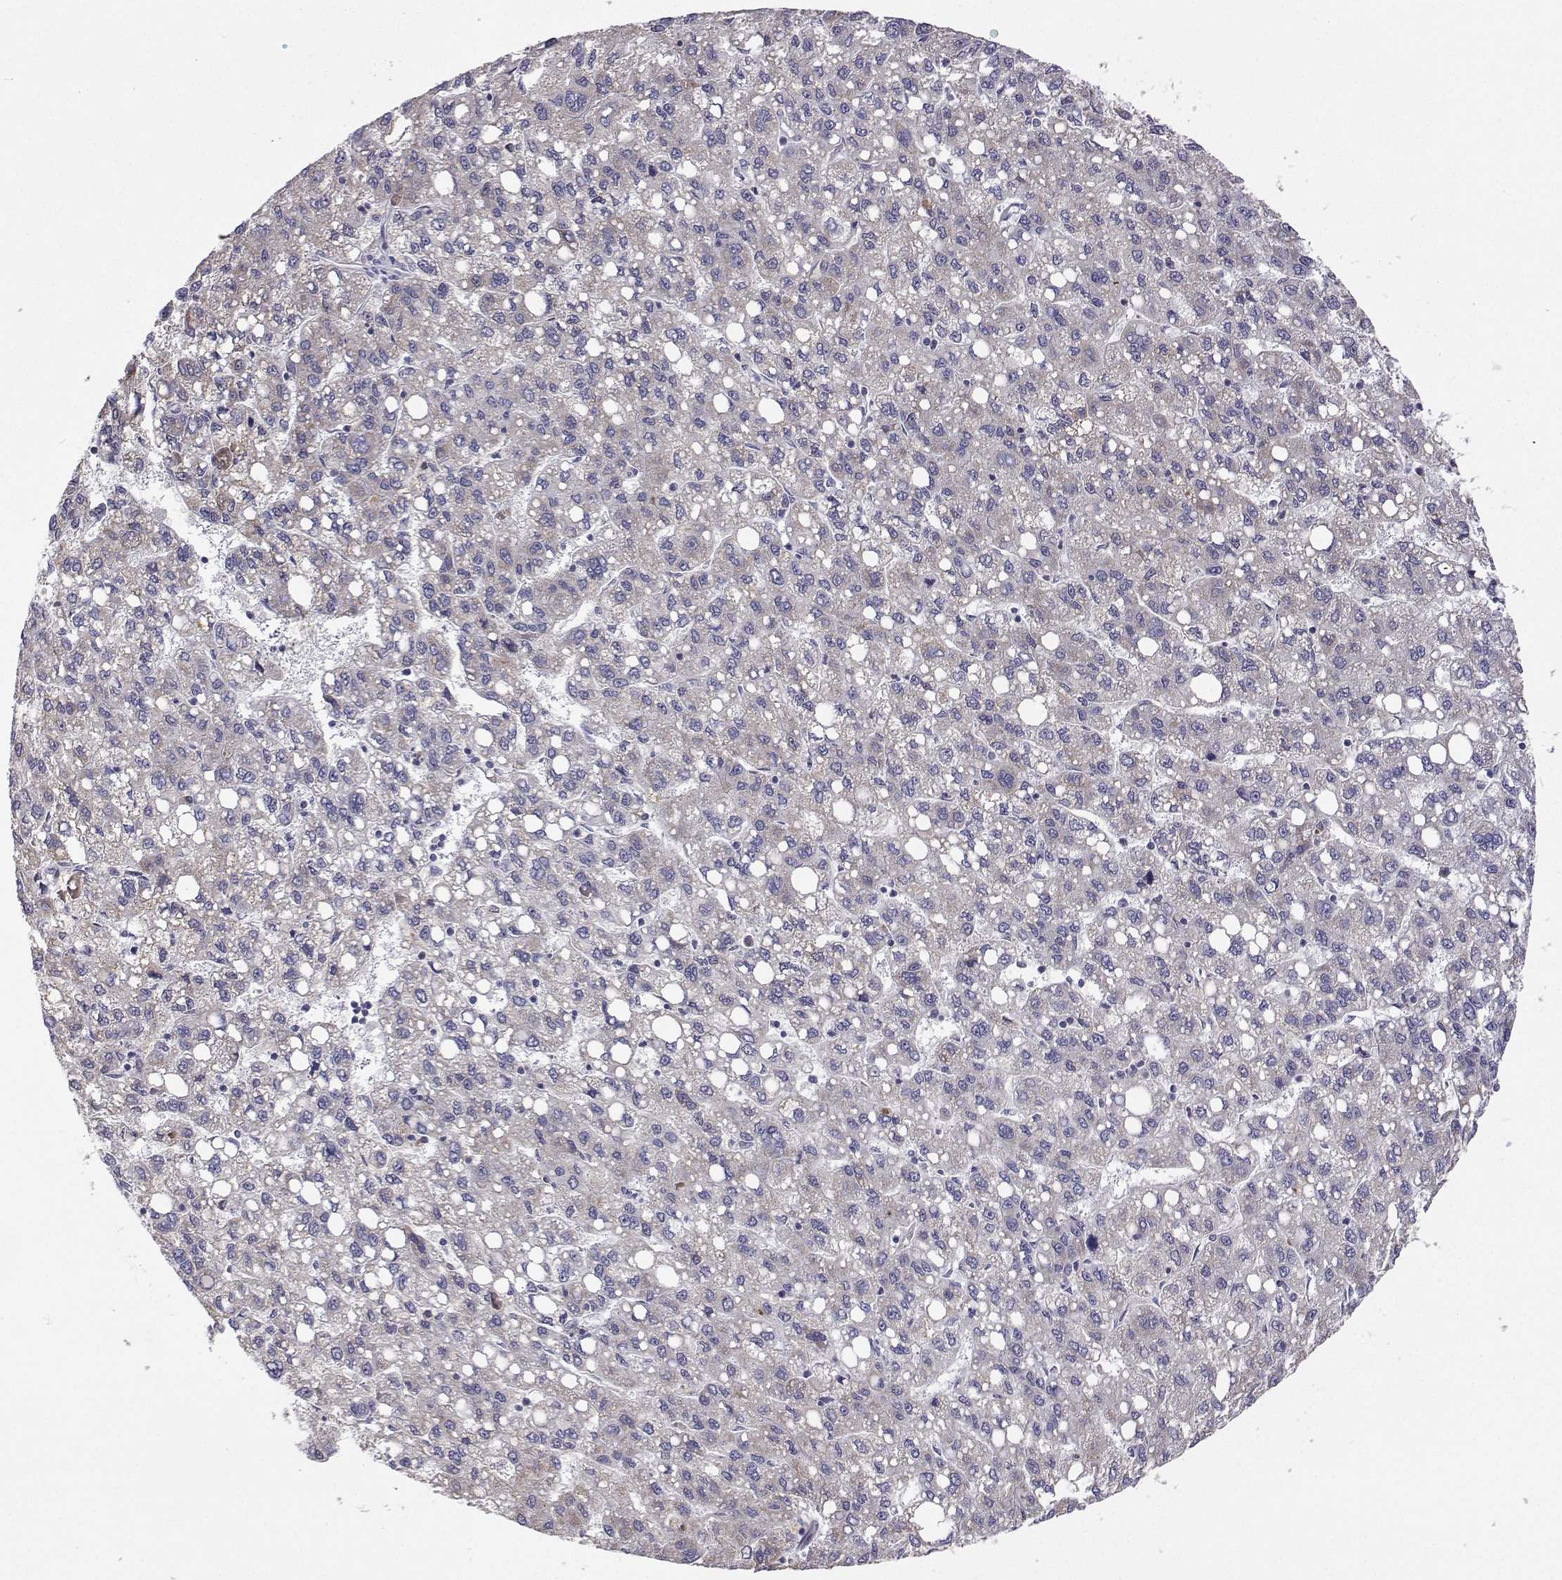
{"staining": {"intensity": "weak", "quantity": "<25%", "location": "cytoplasmic/membranous"}, "tissue": "liver cancer", "cell_type": "Tumor cells", "image_type": "cancer", "snomed": [{"axis": "morphology", "description": "Carcinoma, Hepatocellular, NOS"}, {"axis": "topography", "description": "Liver"}], "caption": "Liver hepatocellular carcinoma was stained to show a protein in brown. There is no significant staining in tumor cells.", "gene": "MRPL3", "patient": {"sex": "female", "age": 82}}